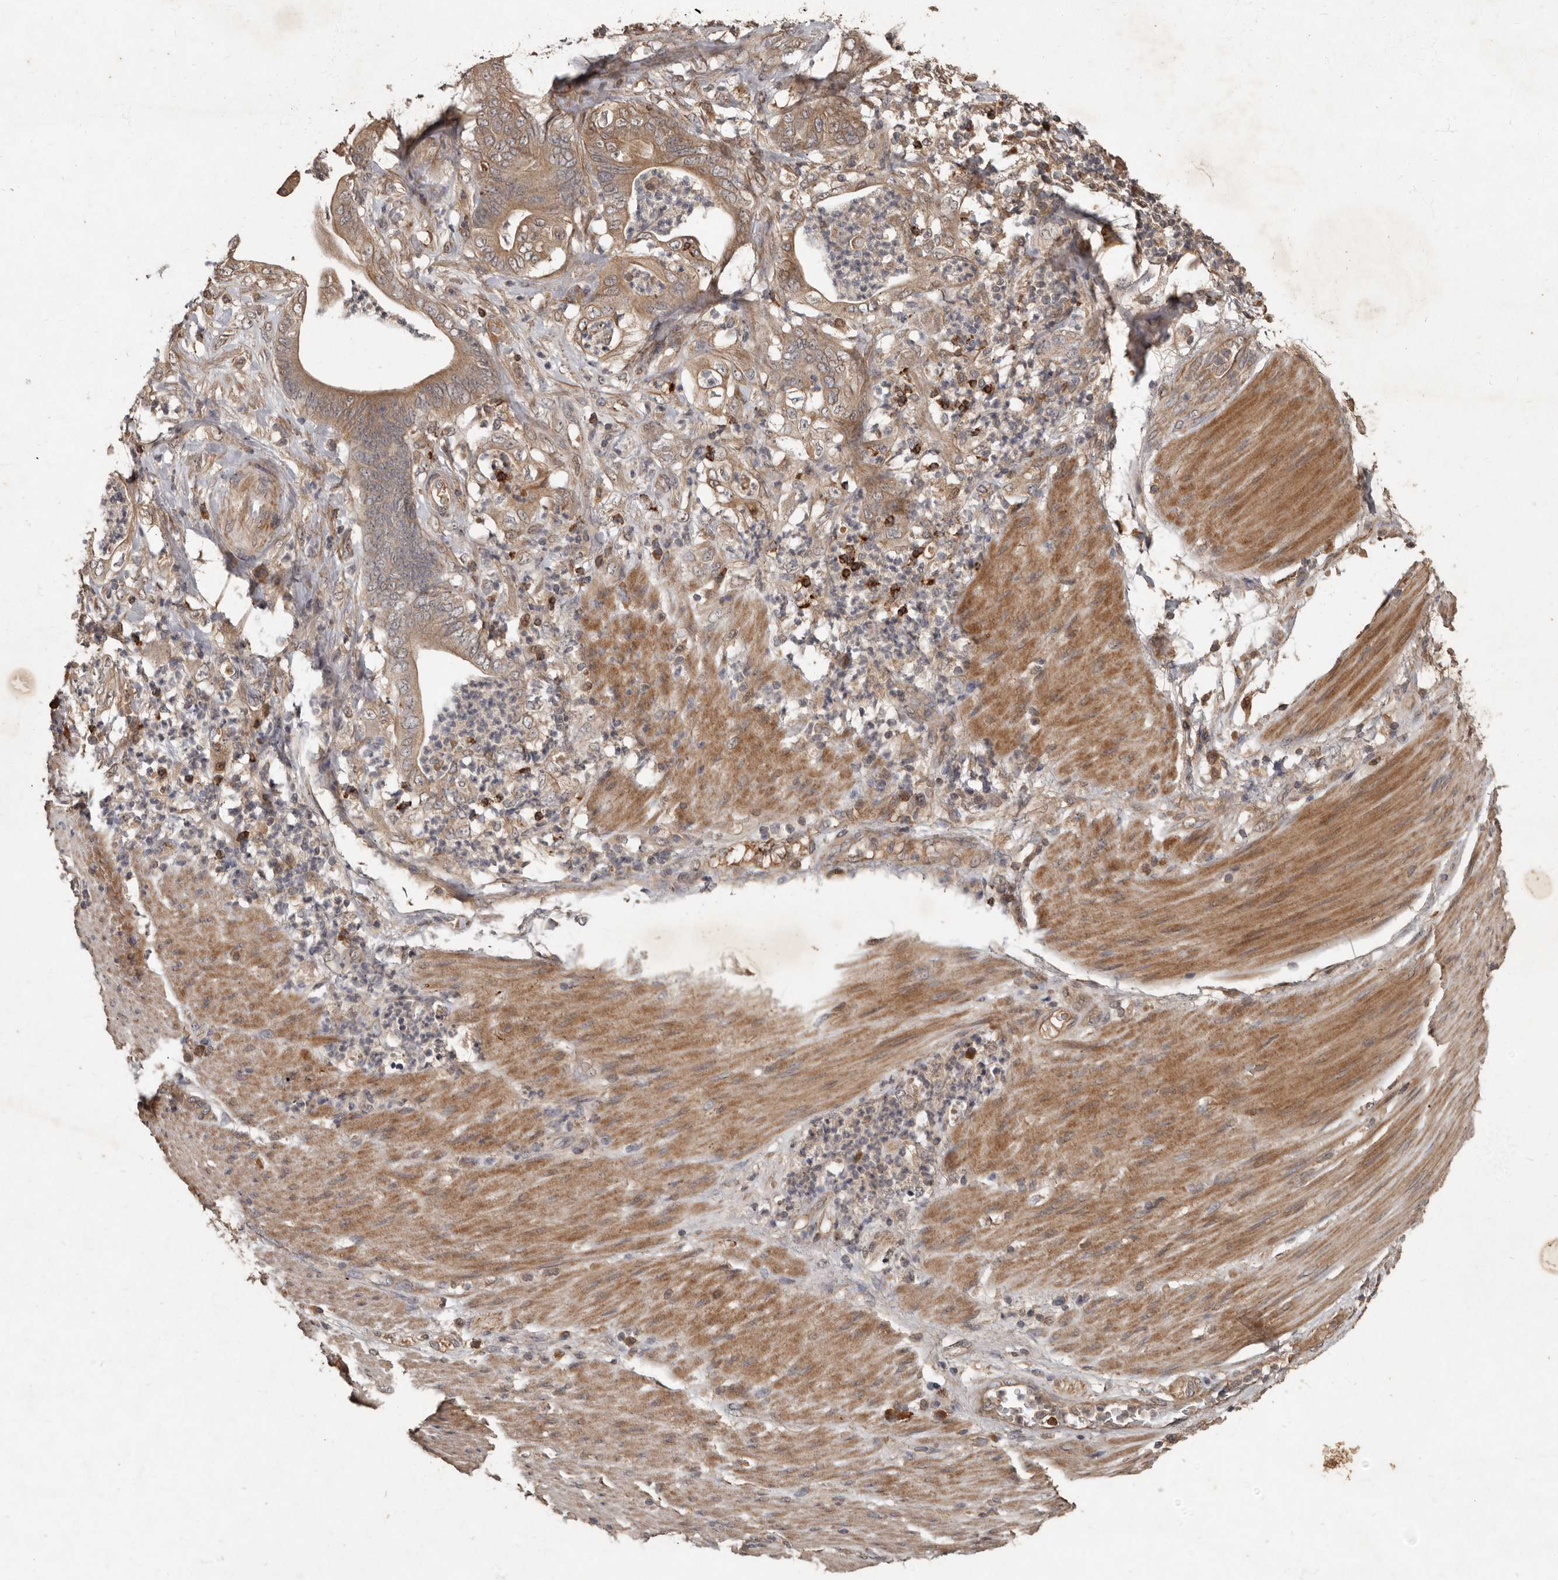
{"staining": {"intensity": "moderate", "quantity": ">75%", "location": "cytoplasmic/membranous"}, "tissue": "stomach cancer", "cell_type": "Tumor cells", "image_type": "cancer", "snomed": [{"axis": "morphology", "description": "Adenocarcinoma, NOS"}, {"axis": "topography", "description": "Stomach"}], "caption": "Moderate cytoplasmic/membranous staining is present in approximately >75% of tumor cells in stomach adenocarcinoma.", "gene": "KIF26B", "patient": {"sex": "female", "age": 73}}